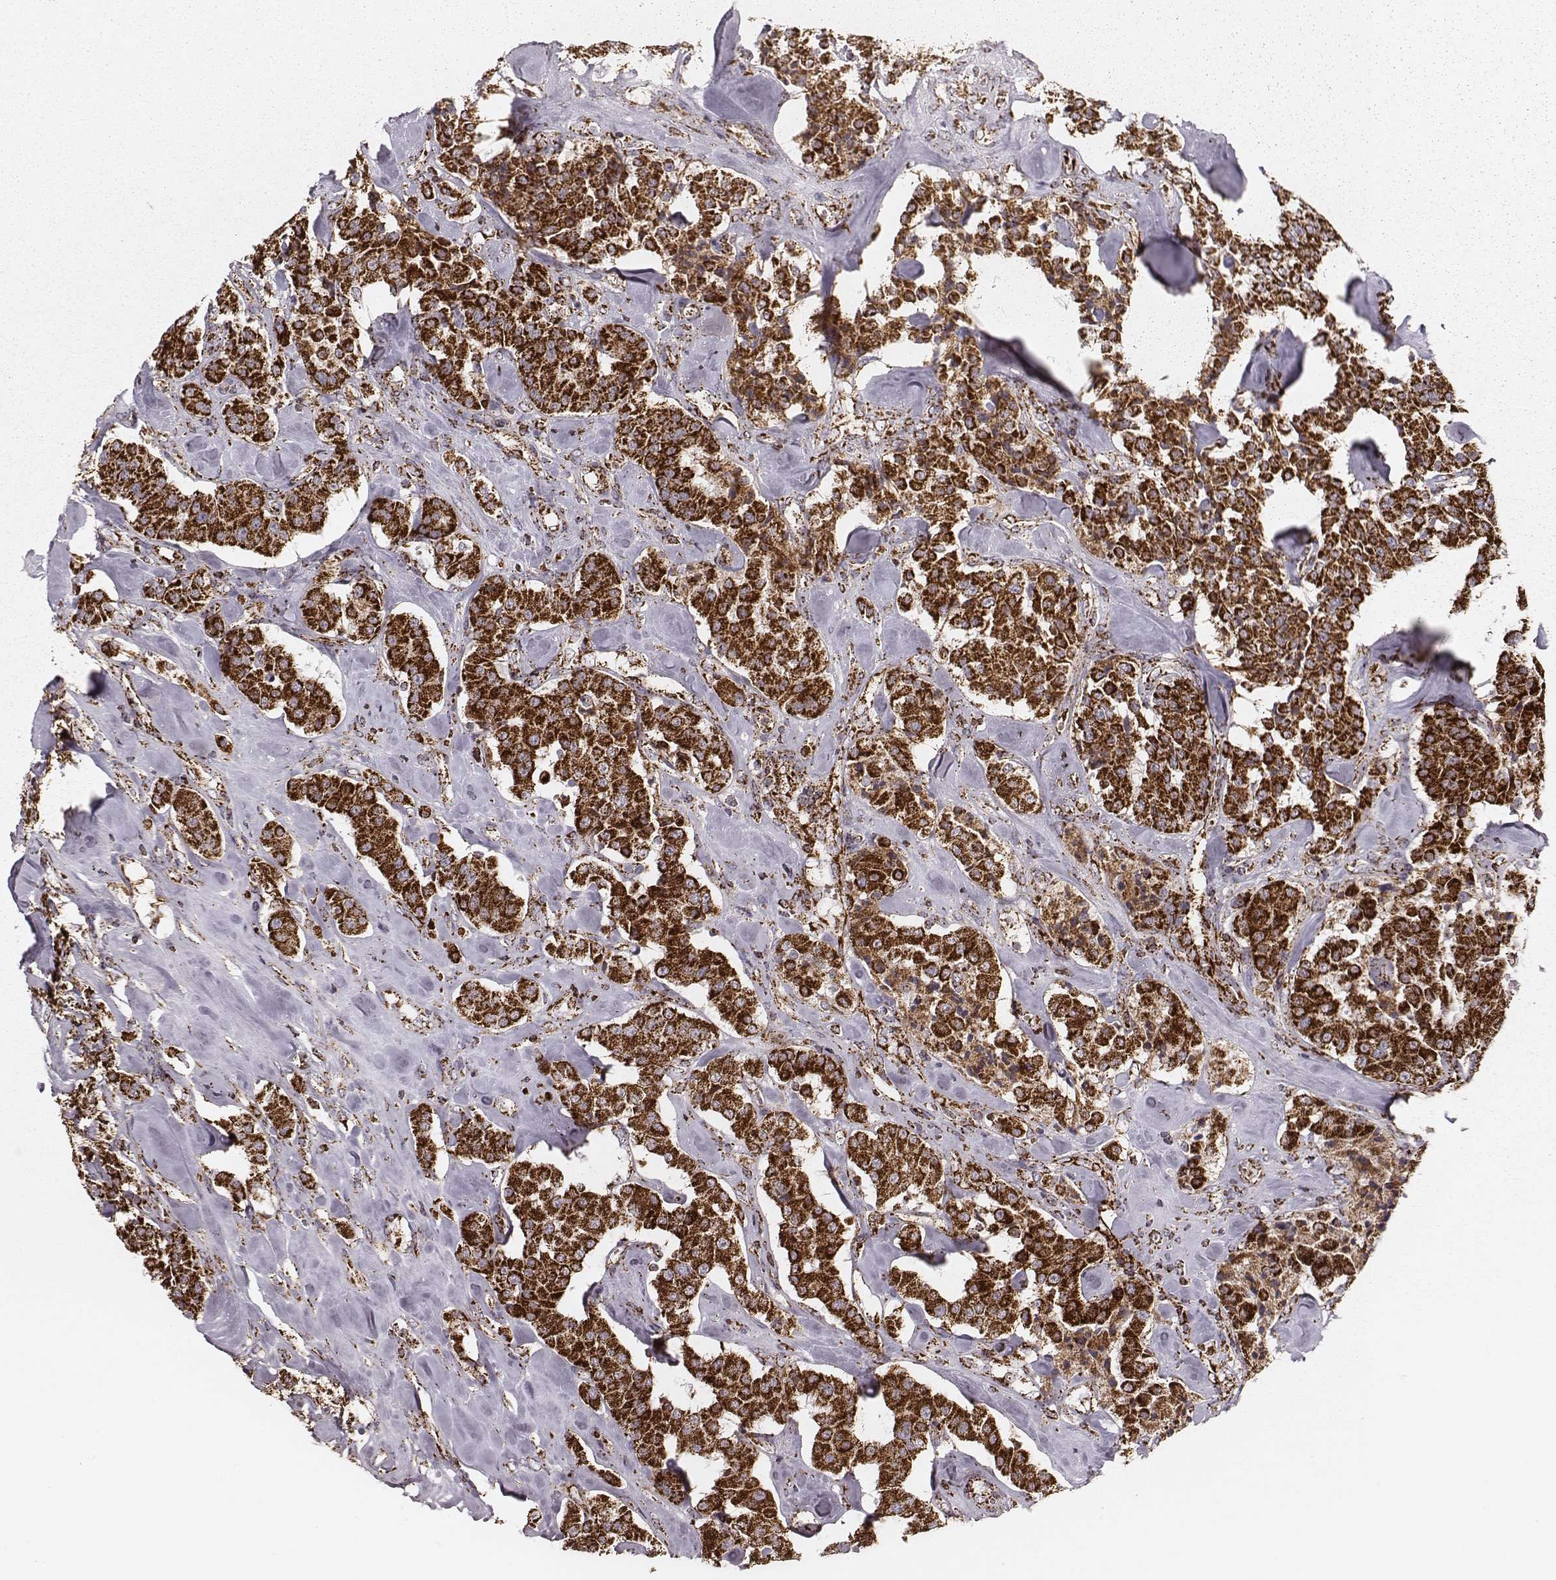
{"staining": {"intensity": "strong", "quantity": ">75%", "location": "cytoplasmic/membranous"}, "tissue": "carcinoid", "cell_type": "Tumor cells", "image_type": "cancer", "snomed": [{"axis": "morphology", "description": "Carcinoid, malignant, NOS"}, {"axis": "topography", "description": "Pancreas"}], "caption": "Strong cytoplasmic/membranous staining for a protein is seen in approximately >75% of tumor cells of carcinoid using immunohistochemistry.", "gene": "TUFM", "patient": {"sex": "male", "age": 41}}